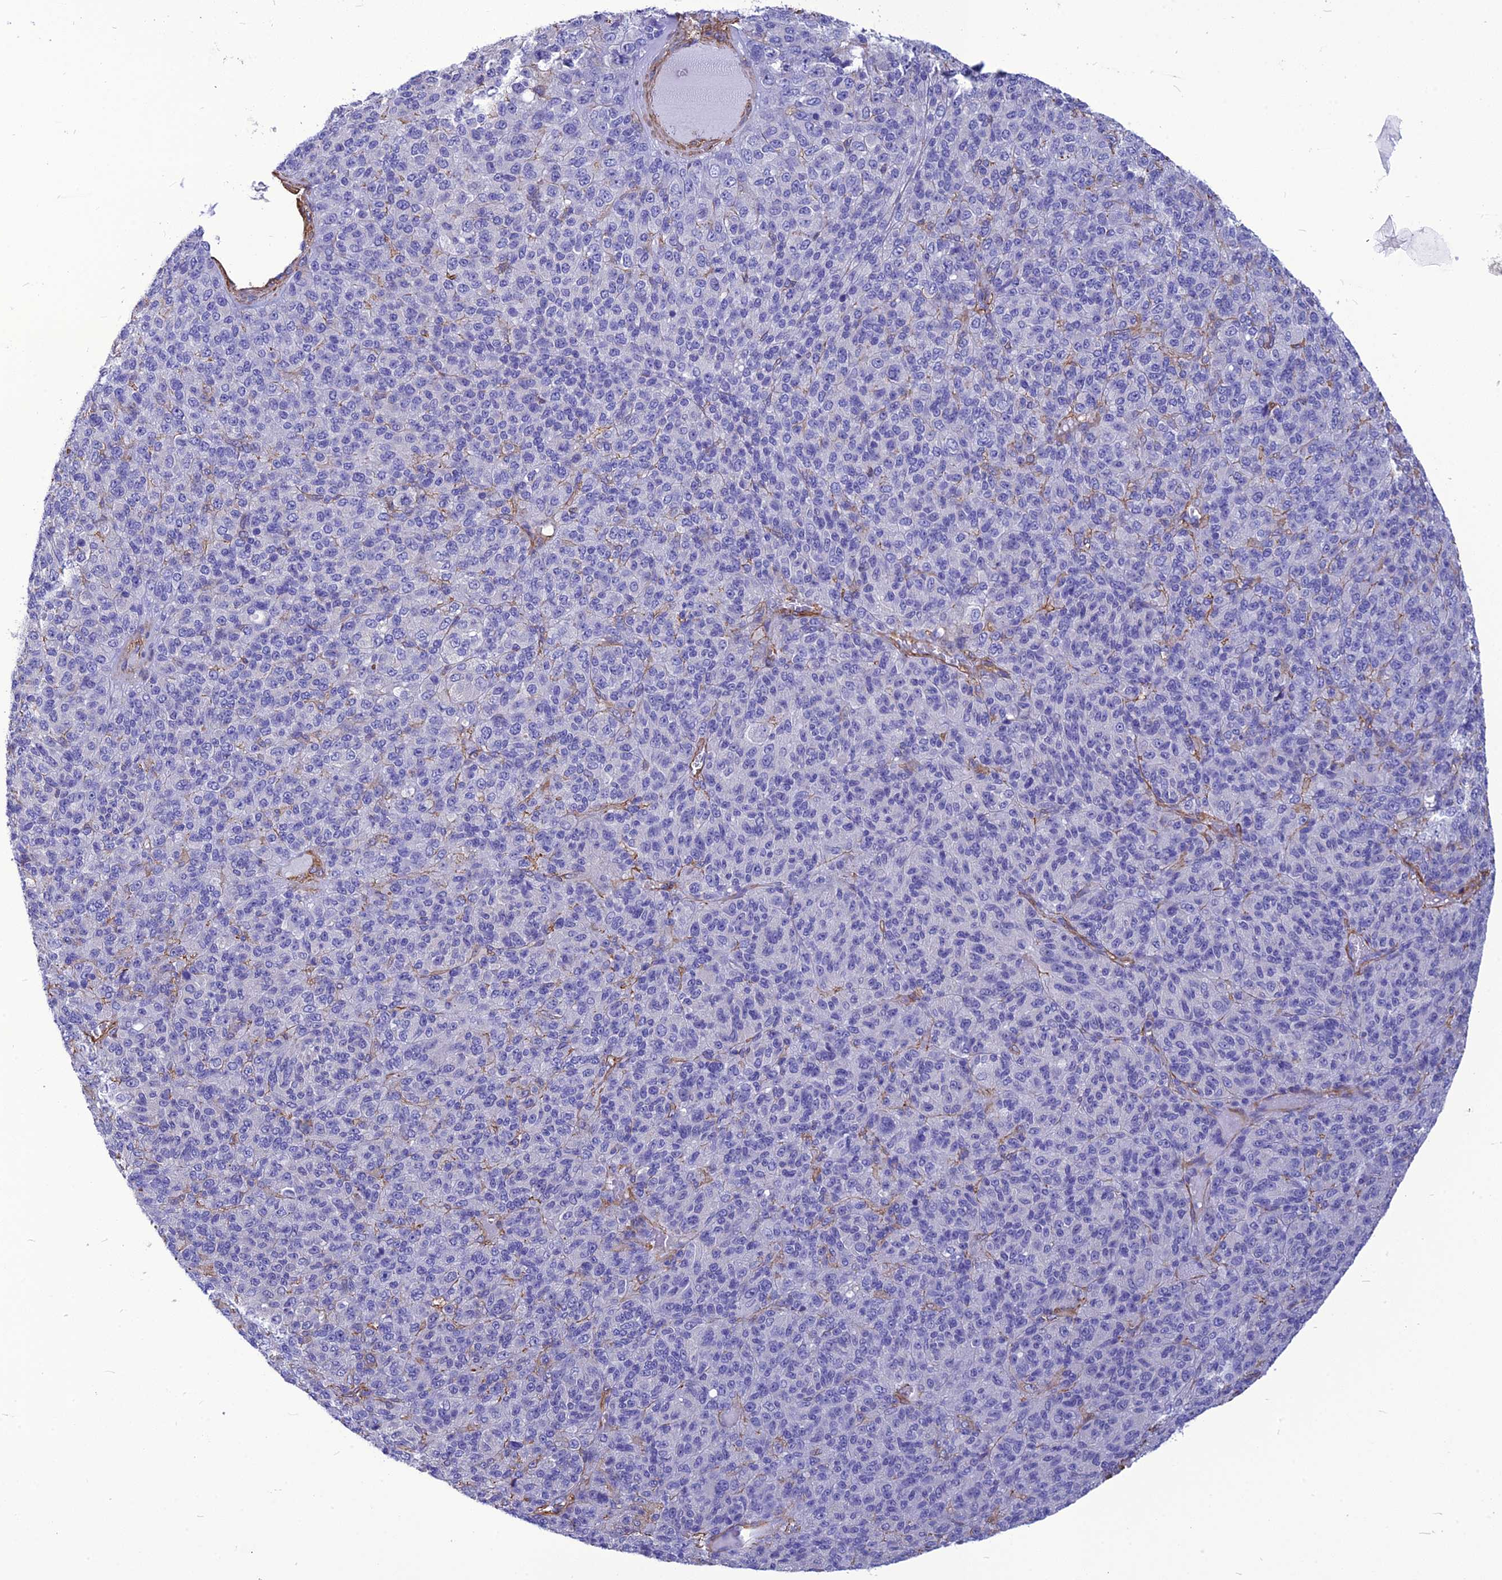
{"staining": {"intensity": "negative", "quantity": "none", "location": "none"}, "tissue": "melanoma", "cell_type": "Tumor cells", "image_type": "cancer", "snomed": [{"axis": "morphology", "description": "Malignant melanoma, Metastatic site"}, {"axis": "topography", "description": "Brain"}], "caption": "This is an immunohistochemistry histopathology image of melanoma. There is no staining in tumor cells.", "gene": "NKD1", "patient": {"sex": "female", "age": 56}}